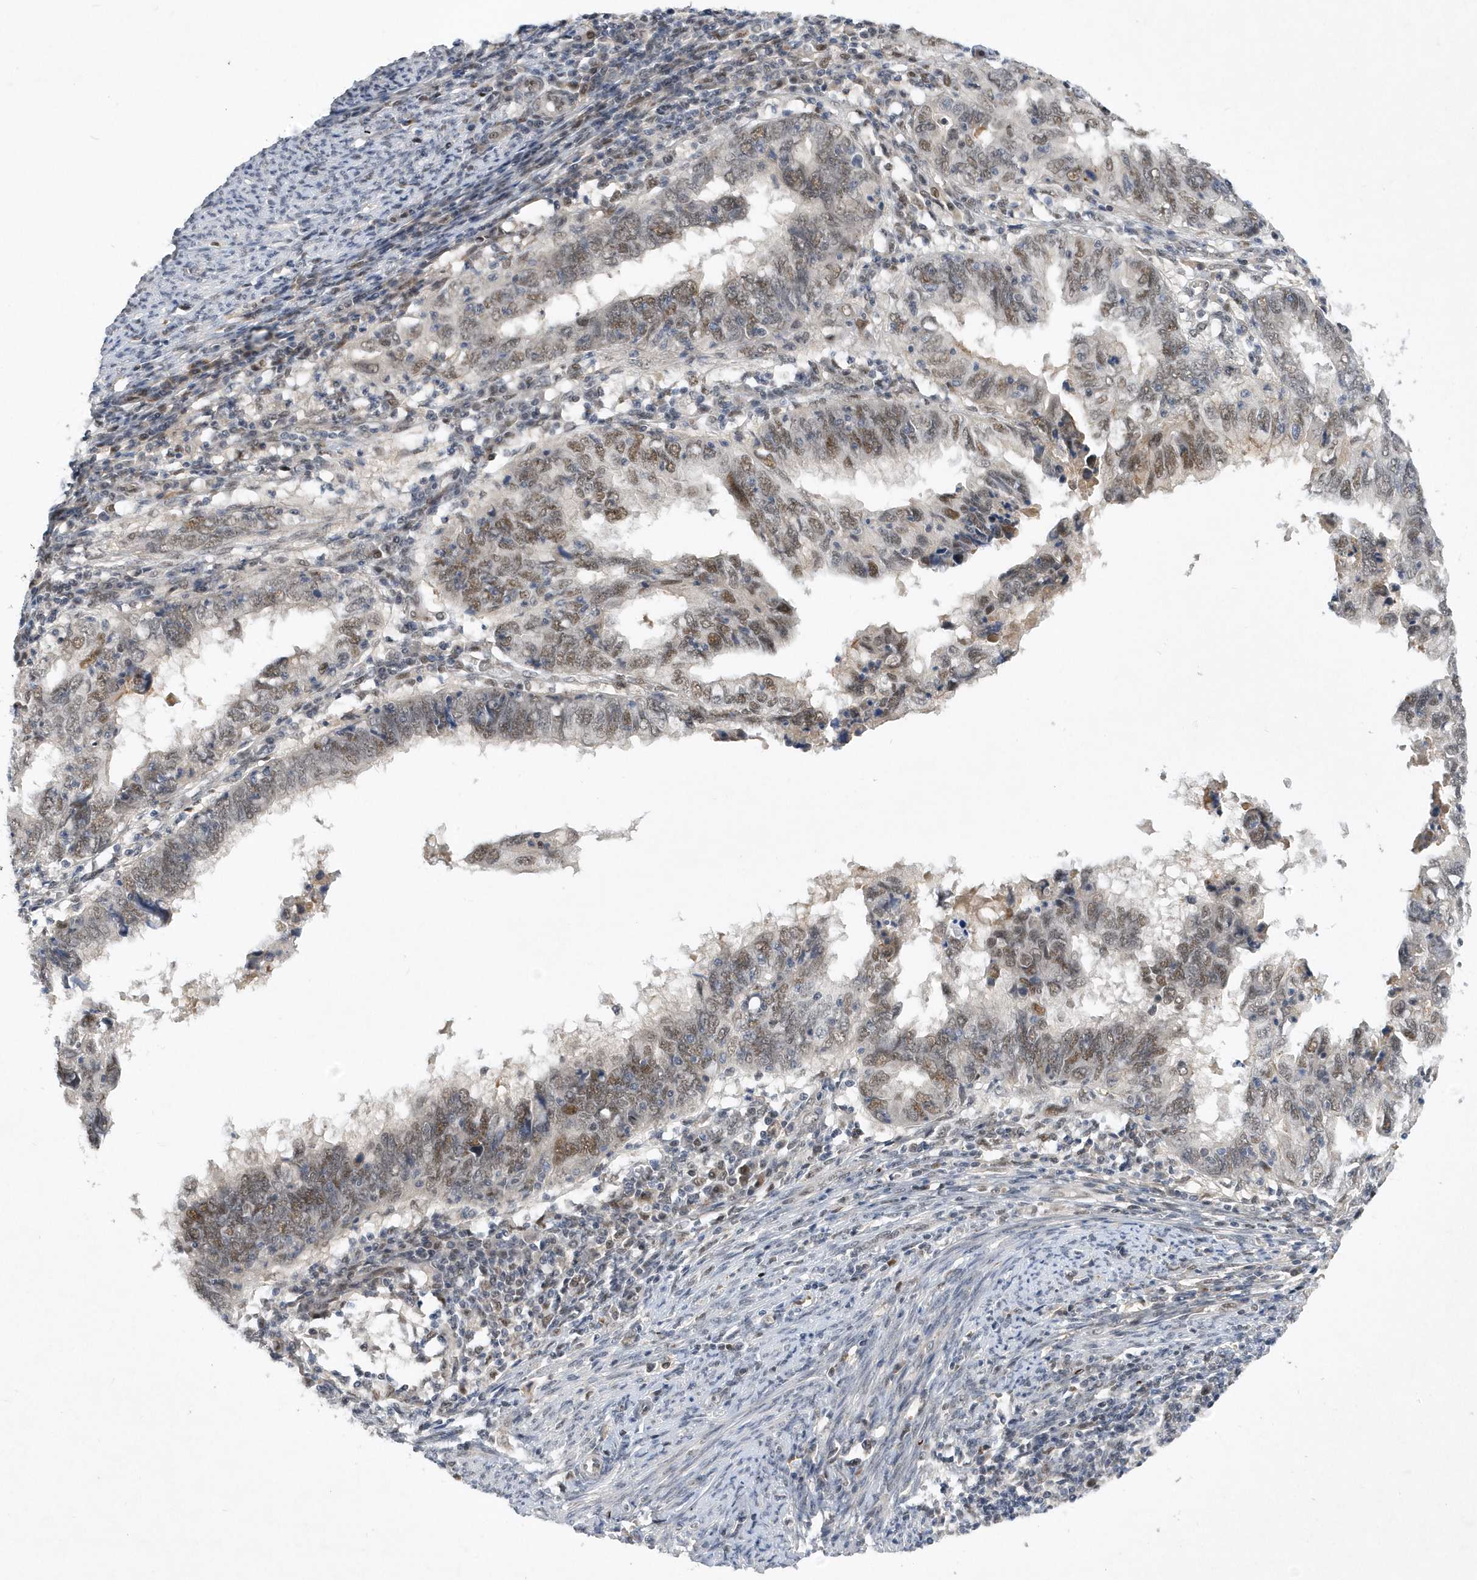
{"staining": {"intensity": "moderate", "quantity": ">75%", "location": "nuclear"}, "tissue": "endometrial cancer", "cell_type": "Tumor cells", "image_type": "cancer", "snomed": [{"axis": "morphology", "description": "Adenocarcinoma, NOS"}, {"axis": "topography", "description": "Uterus"}], "caption": "Human endometrial cancer (adenocarcinoma) stained with a protein marker displays moderate staining in tumor cells.", "gene": "FAM217A", "patient": {"sex": "female", "age": 77}}